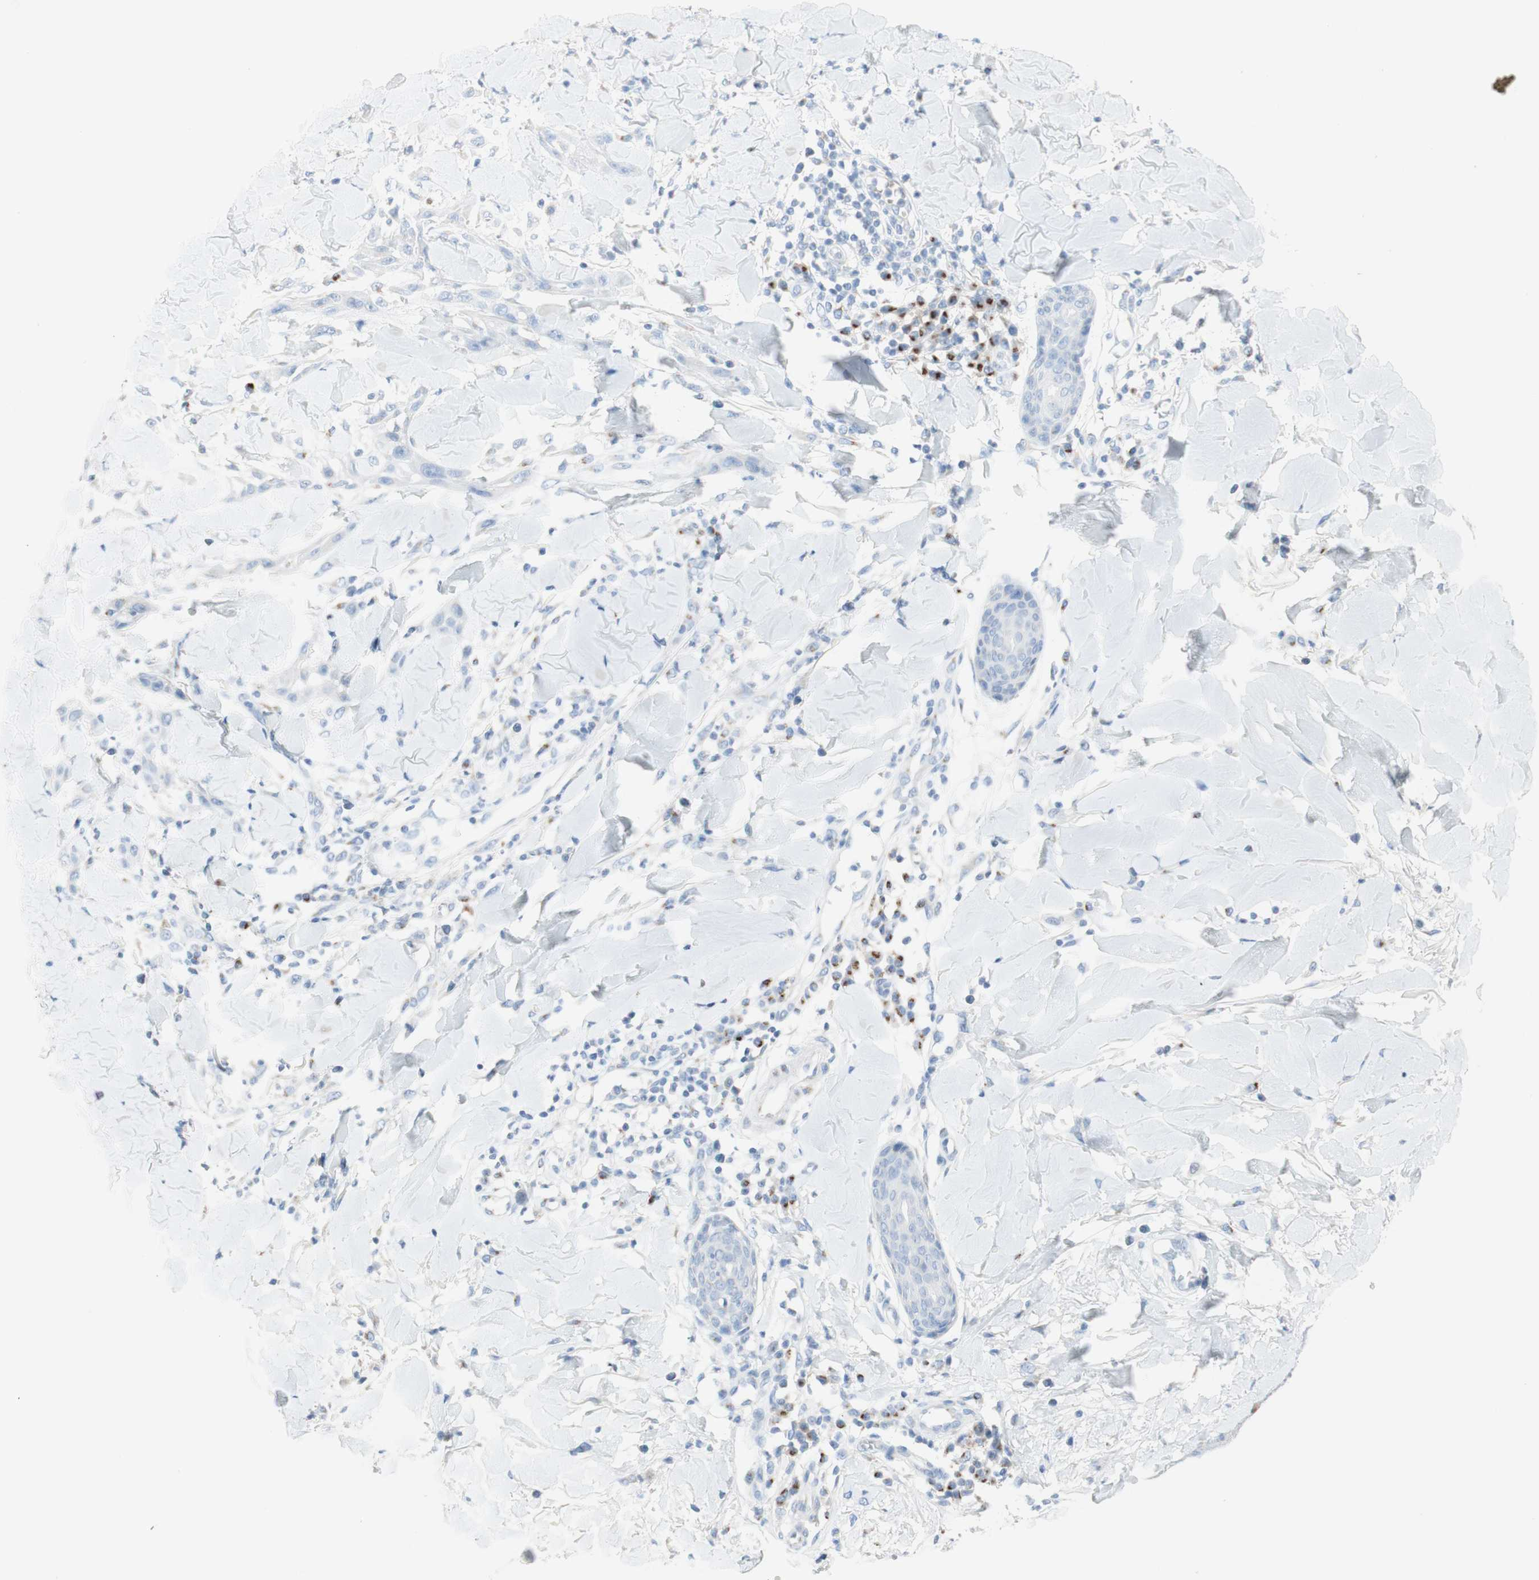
{"staining": {"intensity": "negative", "quantity": "none", "location": "none"}, "tissue": "skin cancer", "cell_type": "Tumor cells", "image_type": "cancer", "snomed": [{"axis": "morphology", "description": "Squamous cell carcinoma, NOS"}, {"axis": "topography", "description": "Skin"}], "caption": "A high-resolution histopathology image shows immunohistochemistry staining of skin squamous cell carcinoma, which reveals no significant expression in tumor cells.", "gene": "MANEA", "patient": {"sex": "male", "age": 24}}